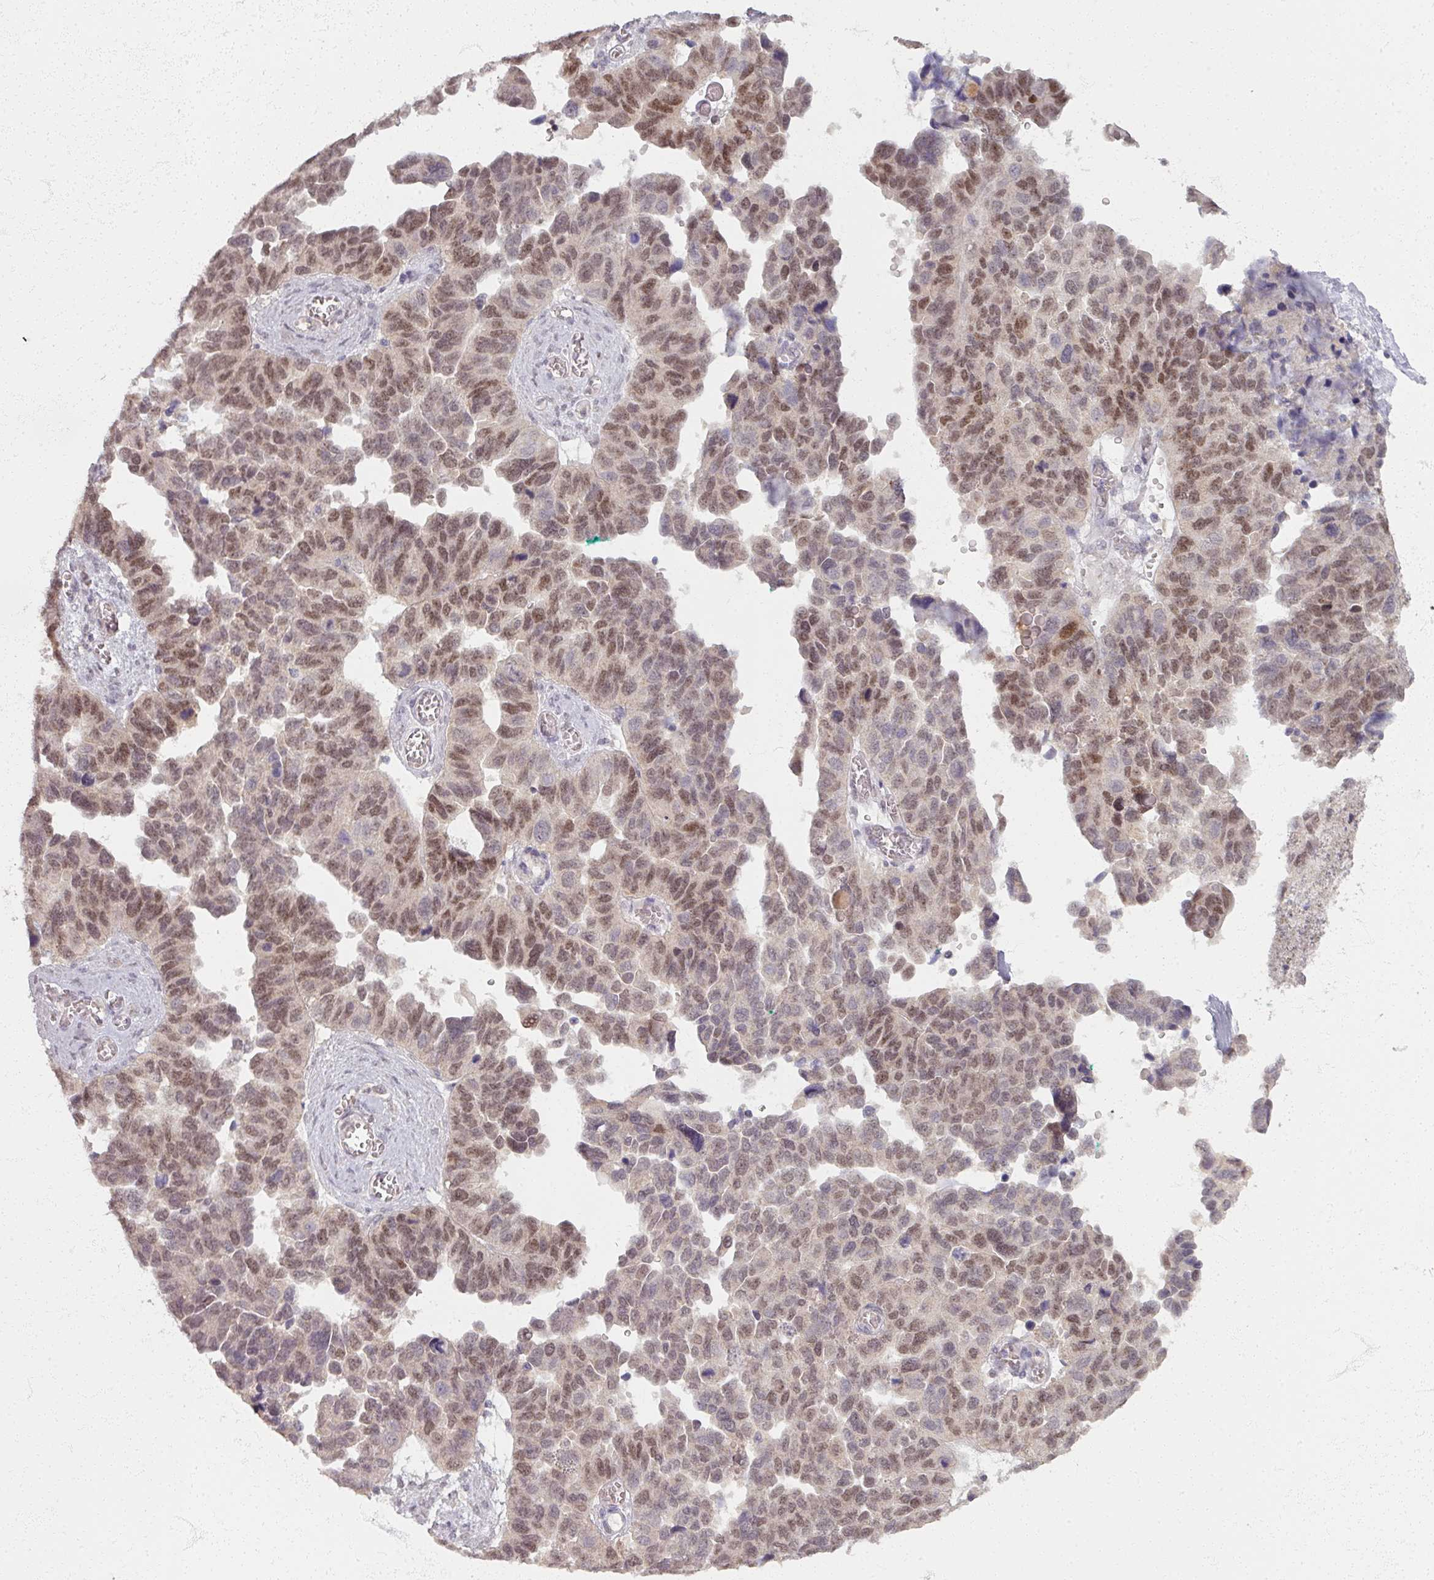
{"staining": {"intensity": "weak", "quantity": "25%-75%", "location": "nuclear"}, "tissue": "ovarian cancer", "cell_type": "Tumor cells", "image_type": "cancer", "snomed": [{"axis": "morphology", "description": "Cystadenocarcinoma, serous, NOS"}, {"axis": "topography", "description": "Ovary"}], "caption": "The immunohistochemical stain highlights weak nuclear staining in tumor cells of ovarian serous cystadenocarcinoma tissue.", "gene": "SOX11", "patient": {"sex": "female", "age": 64}}